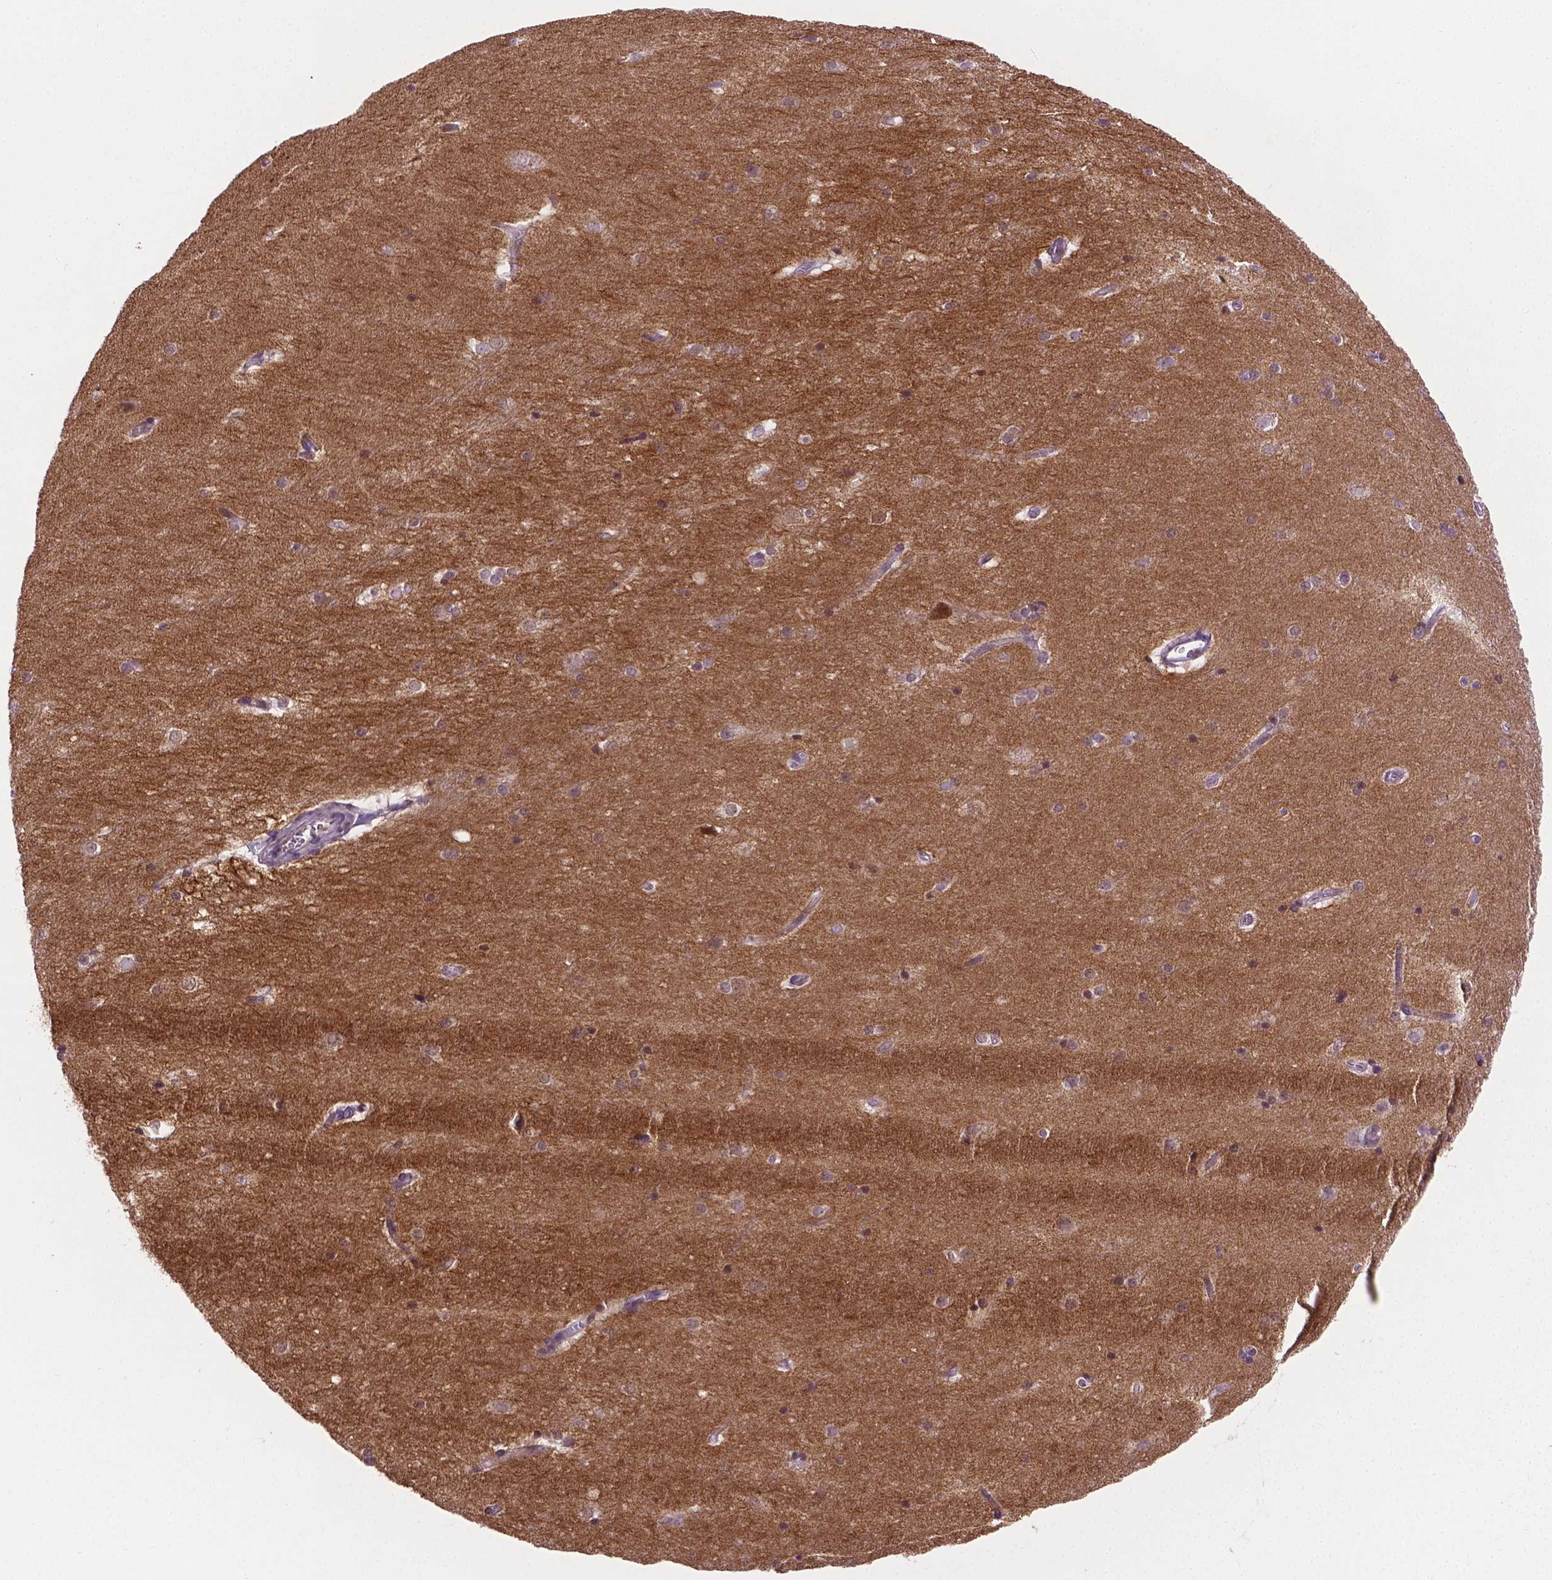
{"staining": {"intensity": "weak", "quantity": "<25%", "location": "cytoplasmic/membranous"}, "tissue": "hippocampus", "cell_type": "Glial cells", "image_type": "normal", "snomed": [{"axis": "morphology", "description": "Normal tissue, NOS"}, {"axis": "topography", "description": "Cerebral cortex"}, {"axis": "topography", "description": "Hippocampus"}], "caption": "High power microscopy micrograph of an immunohistochemistry (IHC) photomicrograph of unremarkable hippocampus, revealing no significant expression in glial cells.", "gene": "ABI2", "patient": {"sex": "female", "age": 19}}